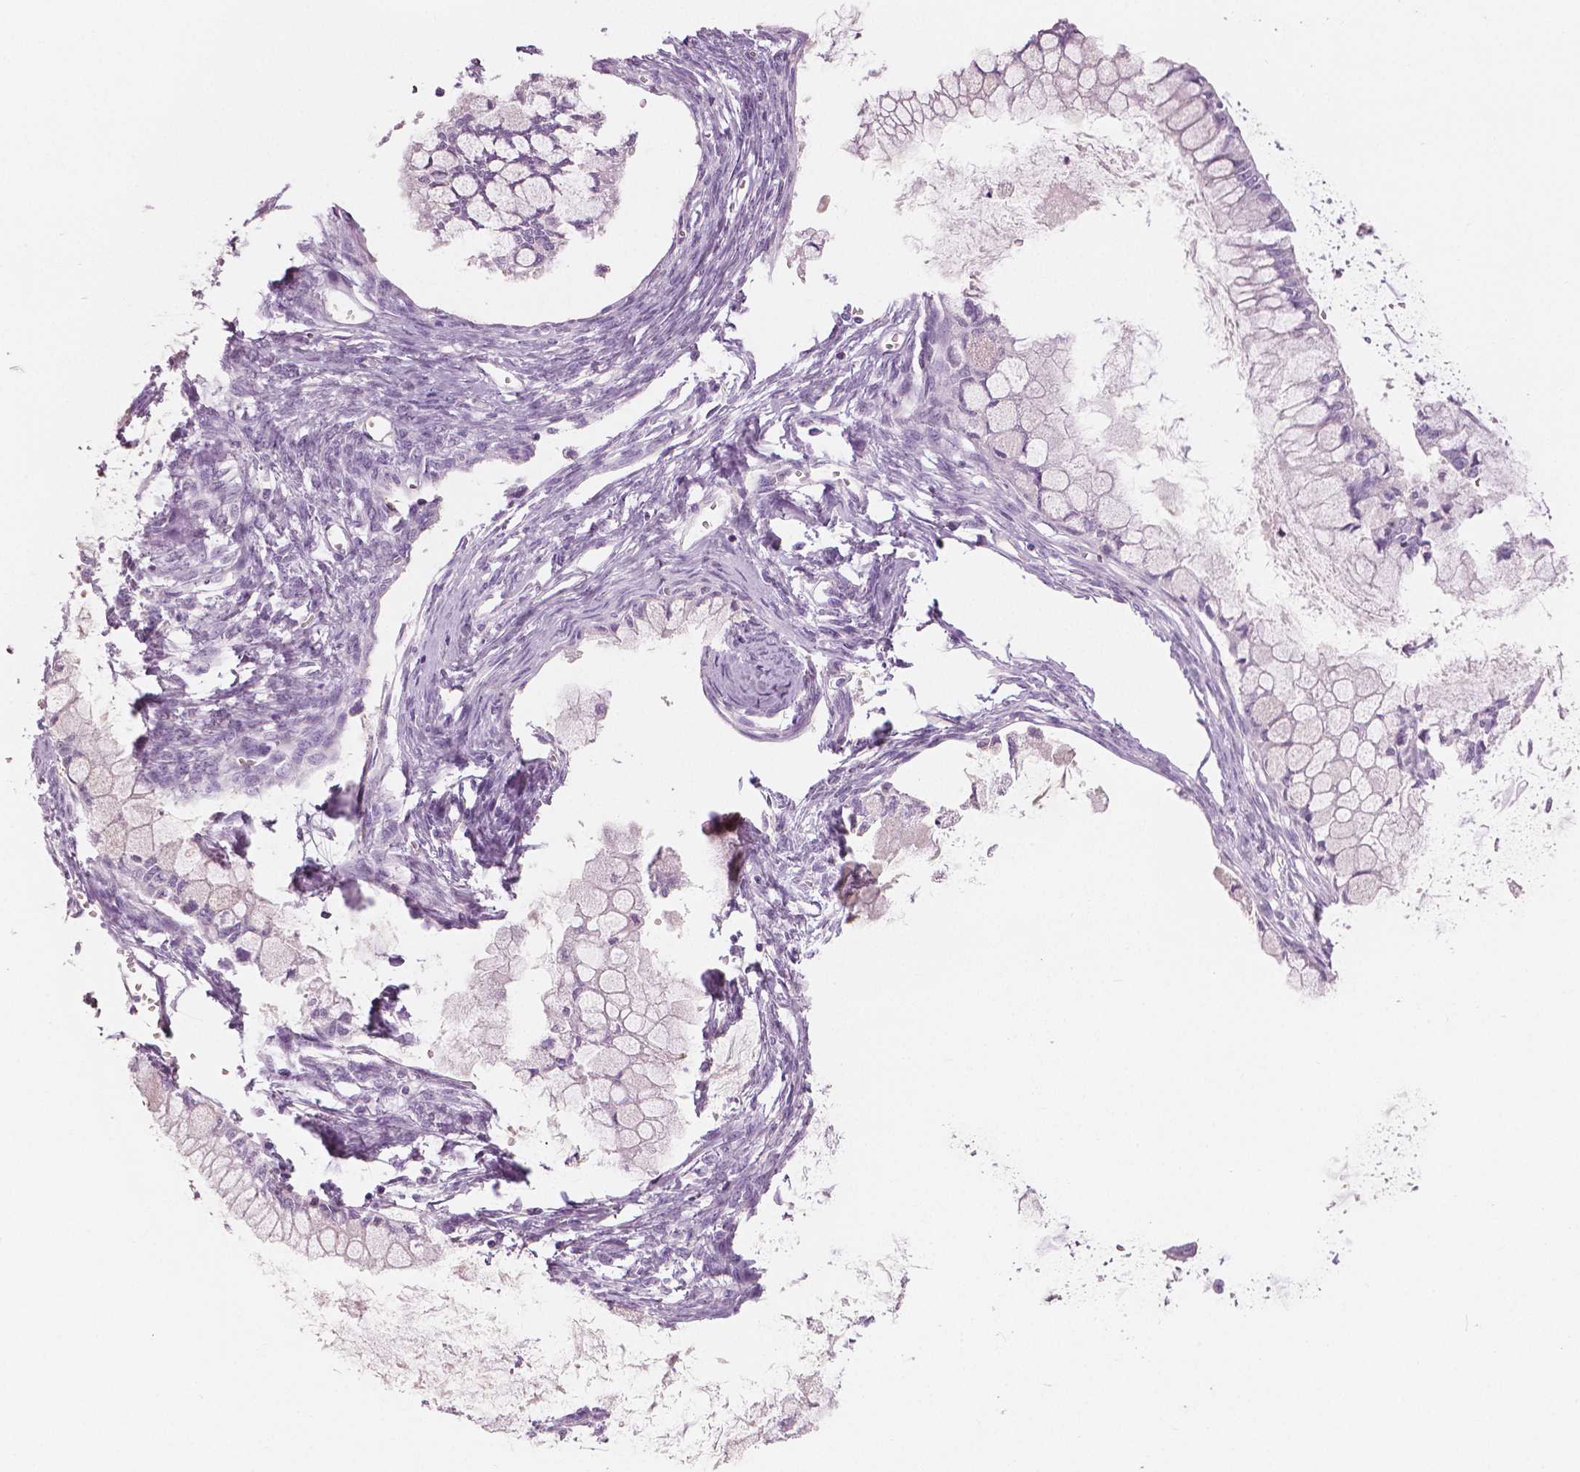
{"staining": {"intensity": "negative", "quantity": "none", "location": "none"}, "tissue": "ovarian cancer", "cell_type": "Tumor cells", "image_type": "cancer", "snomed": [{"axis": "morphology", "description": "Cystadenocarcinoma, mucinous, NOS"}, {"axis": "topography", "description": "Ovary"}], "caption": "The IHC photomicrograph has no significant positivity in tumor cells of ovarian mucinous cystadenocarcinoma tissue. (DAB (3,3'-diaminobenzidine) immunohistochemistry, high magnification).", "gene": "SLC24A1", "patient": {"sex": "female", "age": 34}}